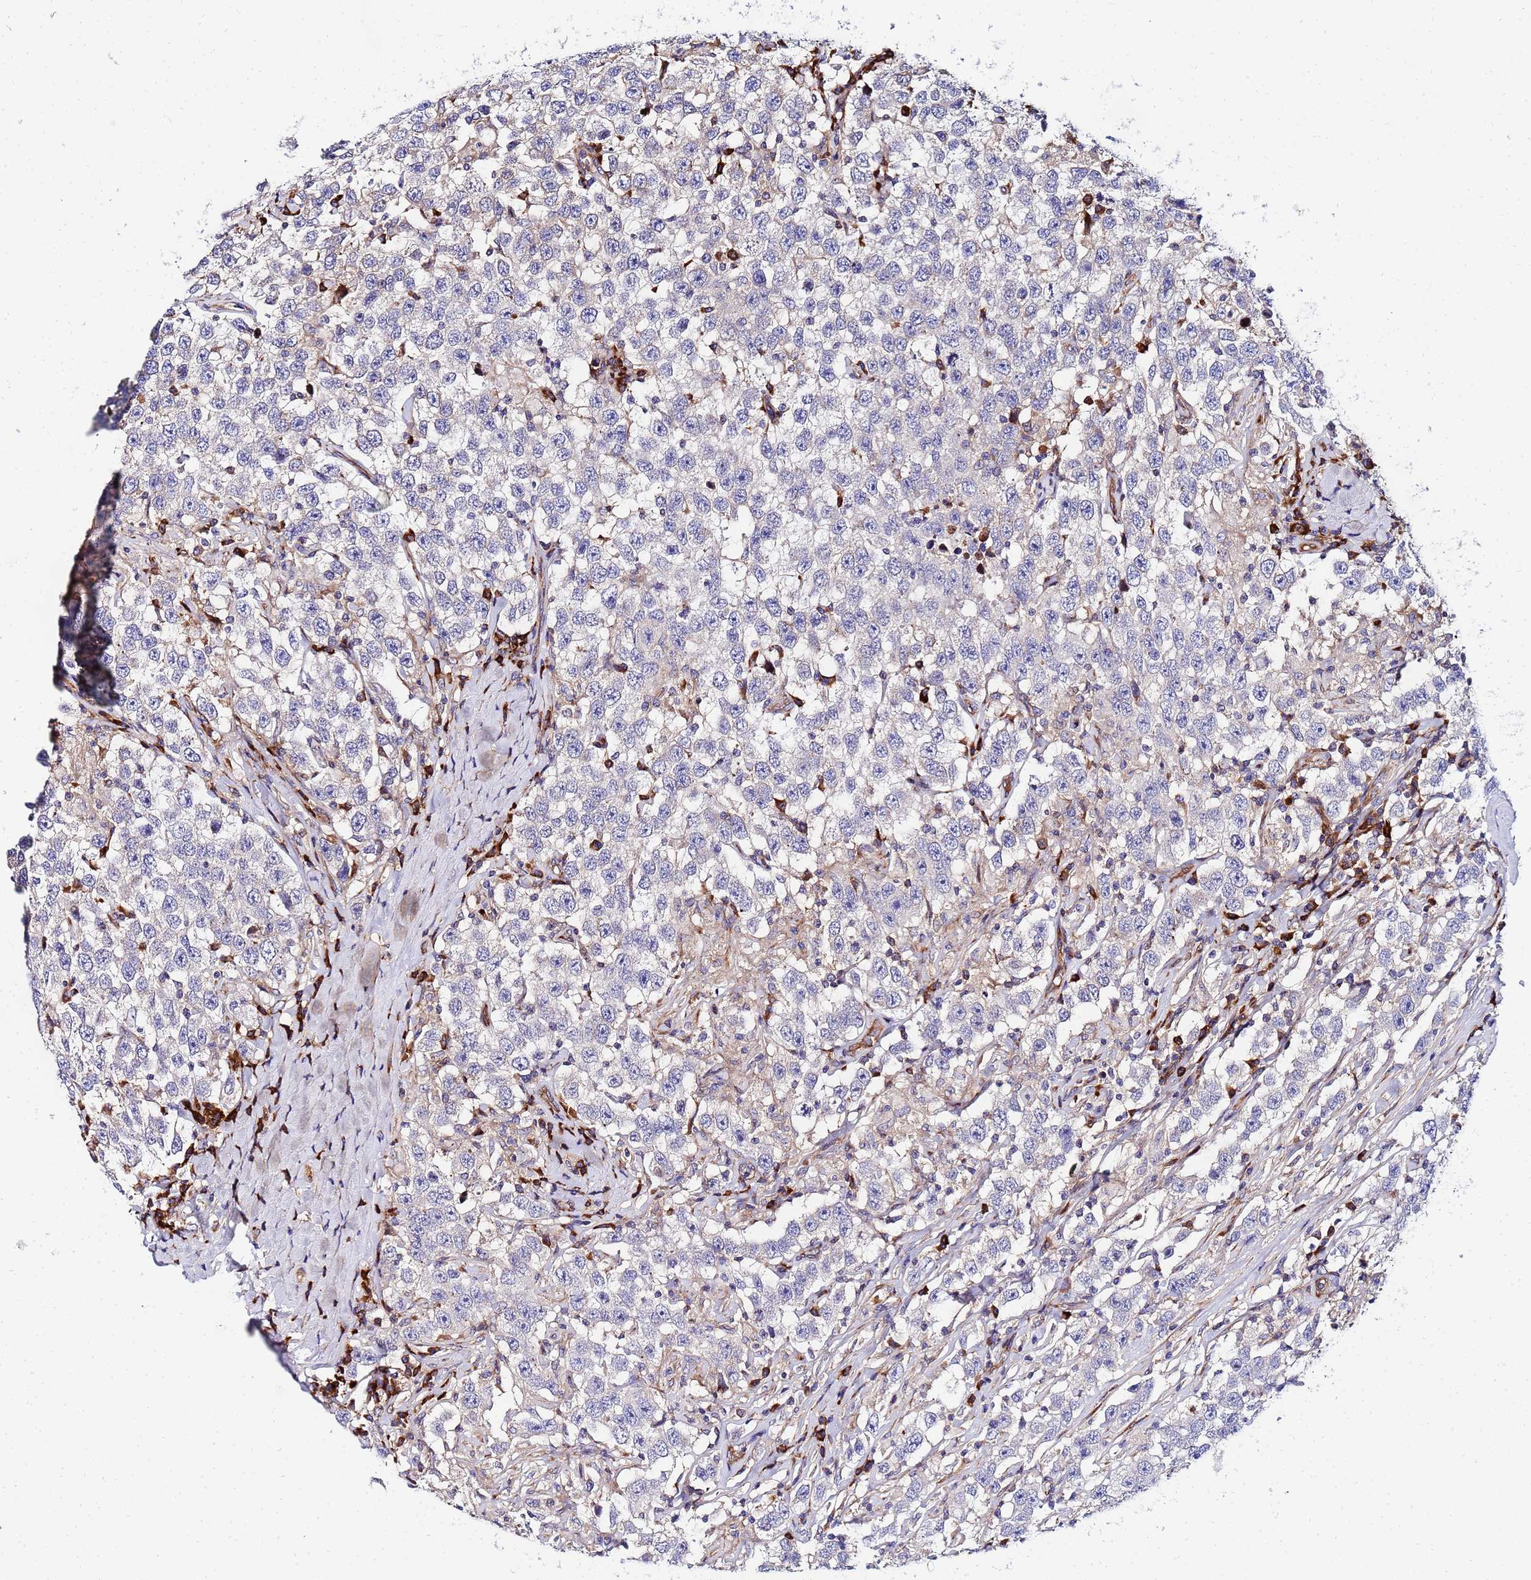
{"staining": {"intensity": "negative", "quantity": "none", "location": "none"}, "tissue": "testis cancer", "cell_type": "Tumor cells", "image_type": "cancer", "snomed": [{"axis": "morphology", "description": "Seminoma, NOS"}, {"axis": "topography", "description": "Testis"}], "caption": "Histopathology image shows no protein staining in tumor cells of testis cancer (seminoma) tissue. The staining is performed using DAB (3,3'-diaminobenzidine) brown chromogen with nuclei counter-stained in using hematoxylin.", "gene": "POM121", "patient": {"sex": "male", "age": 41}}